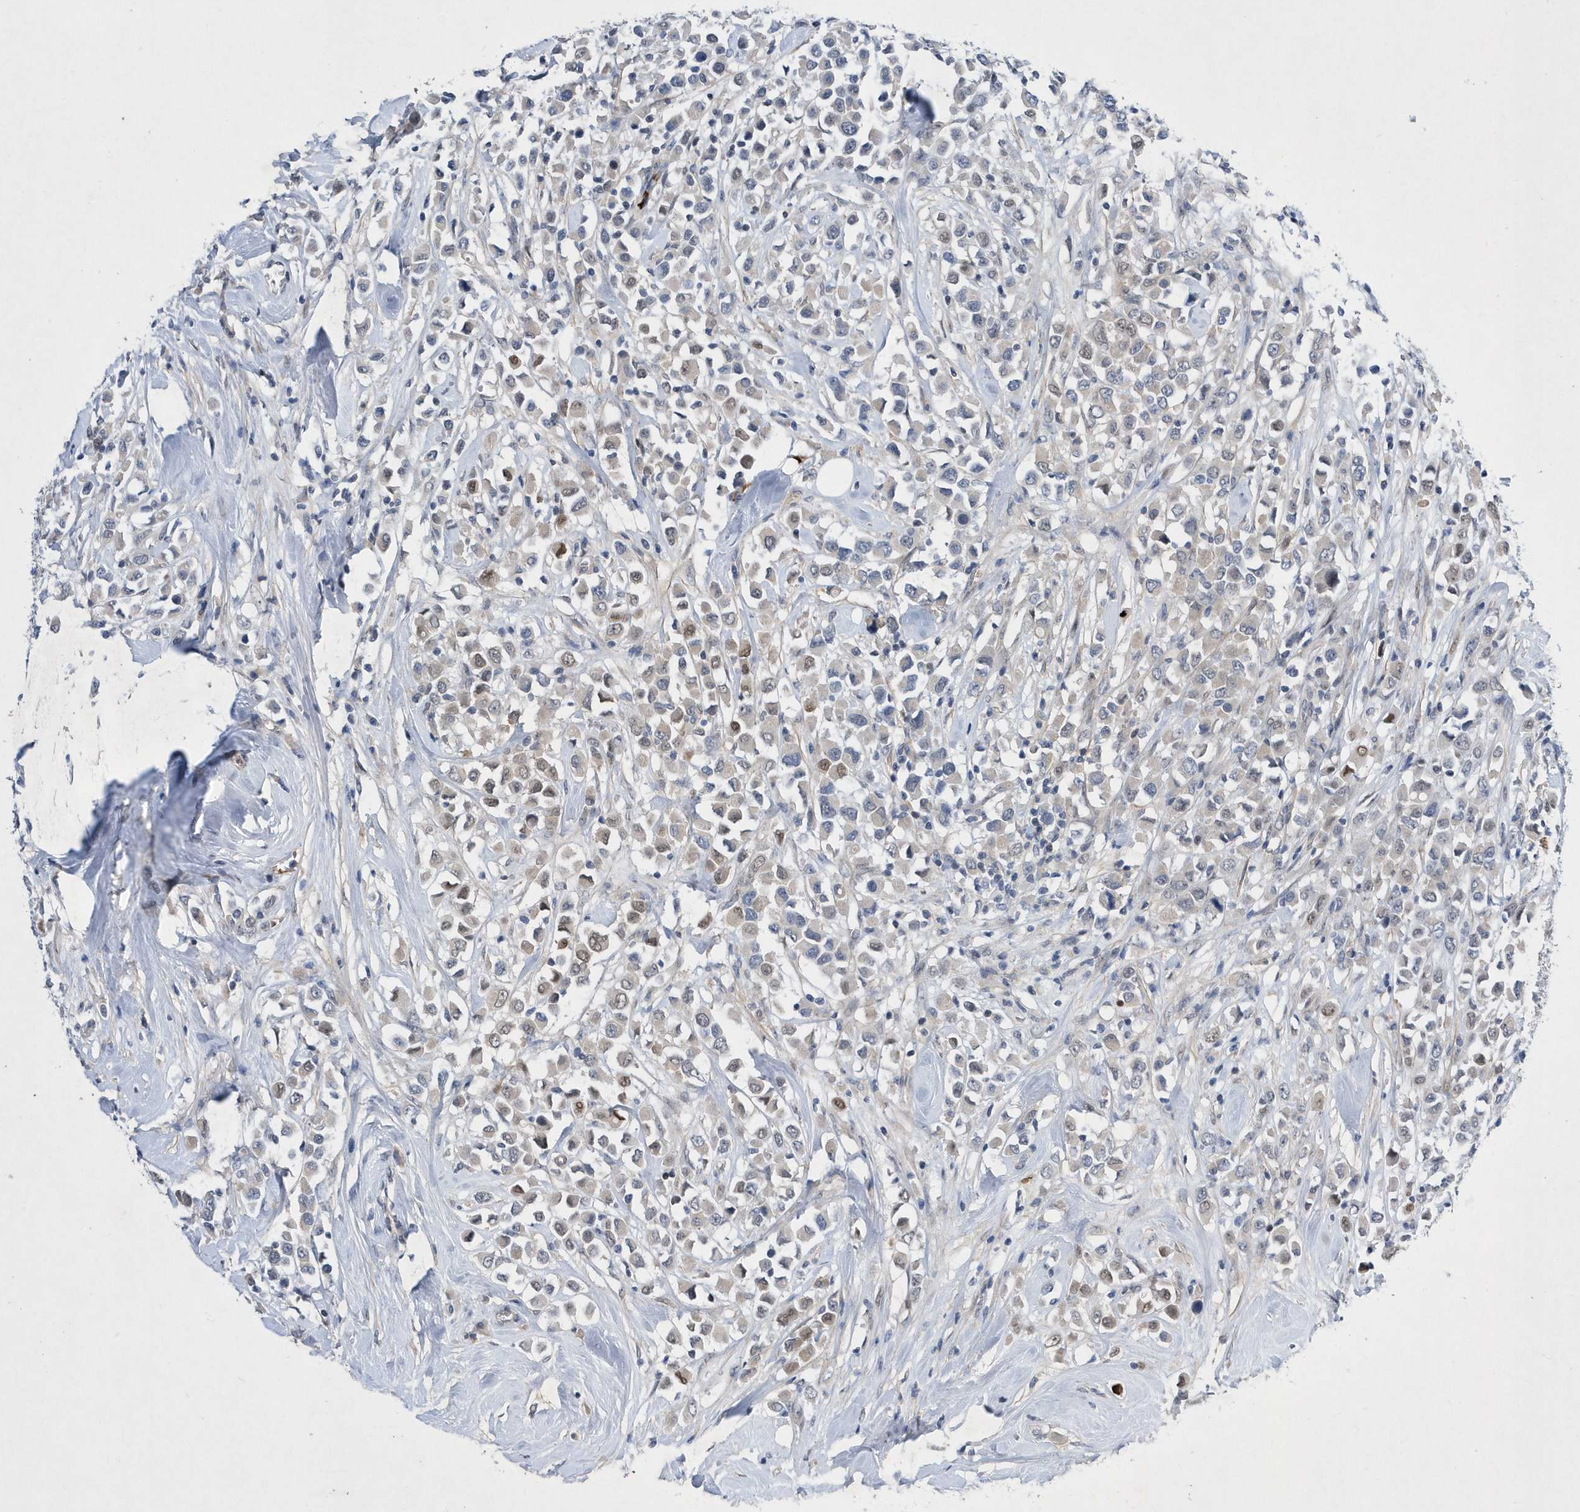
{"staining": {"intensity": "moderate", "quantity": "<25%", "location": "nuclear"}, "tissue": "breast cancer", "cell_type": "Tumor cells", "image_type": "cancer", "snomed": [{"axis": "morphology", "description": "Duct carcinoma"}, {"axis": "topography", "description": "Breast"}], "caption": "An image of breast cancer stained for a protein displays moderate nuclear brown staining in tumor cells. The staining was performed using DAB (3,3'-diaminobenzidine) to visualize the protein expression in brown, while the nuclei were stained in blue with hematoxylin (Magnification: 20x).", "gene": "ZNF875", "patient": {"sex": "female", "age": 61}}